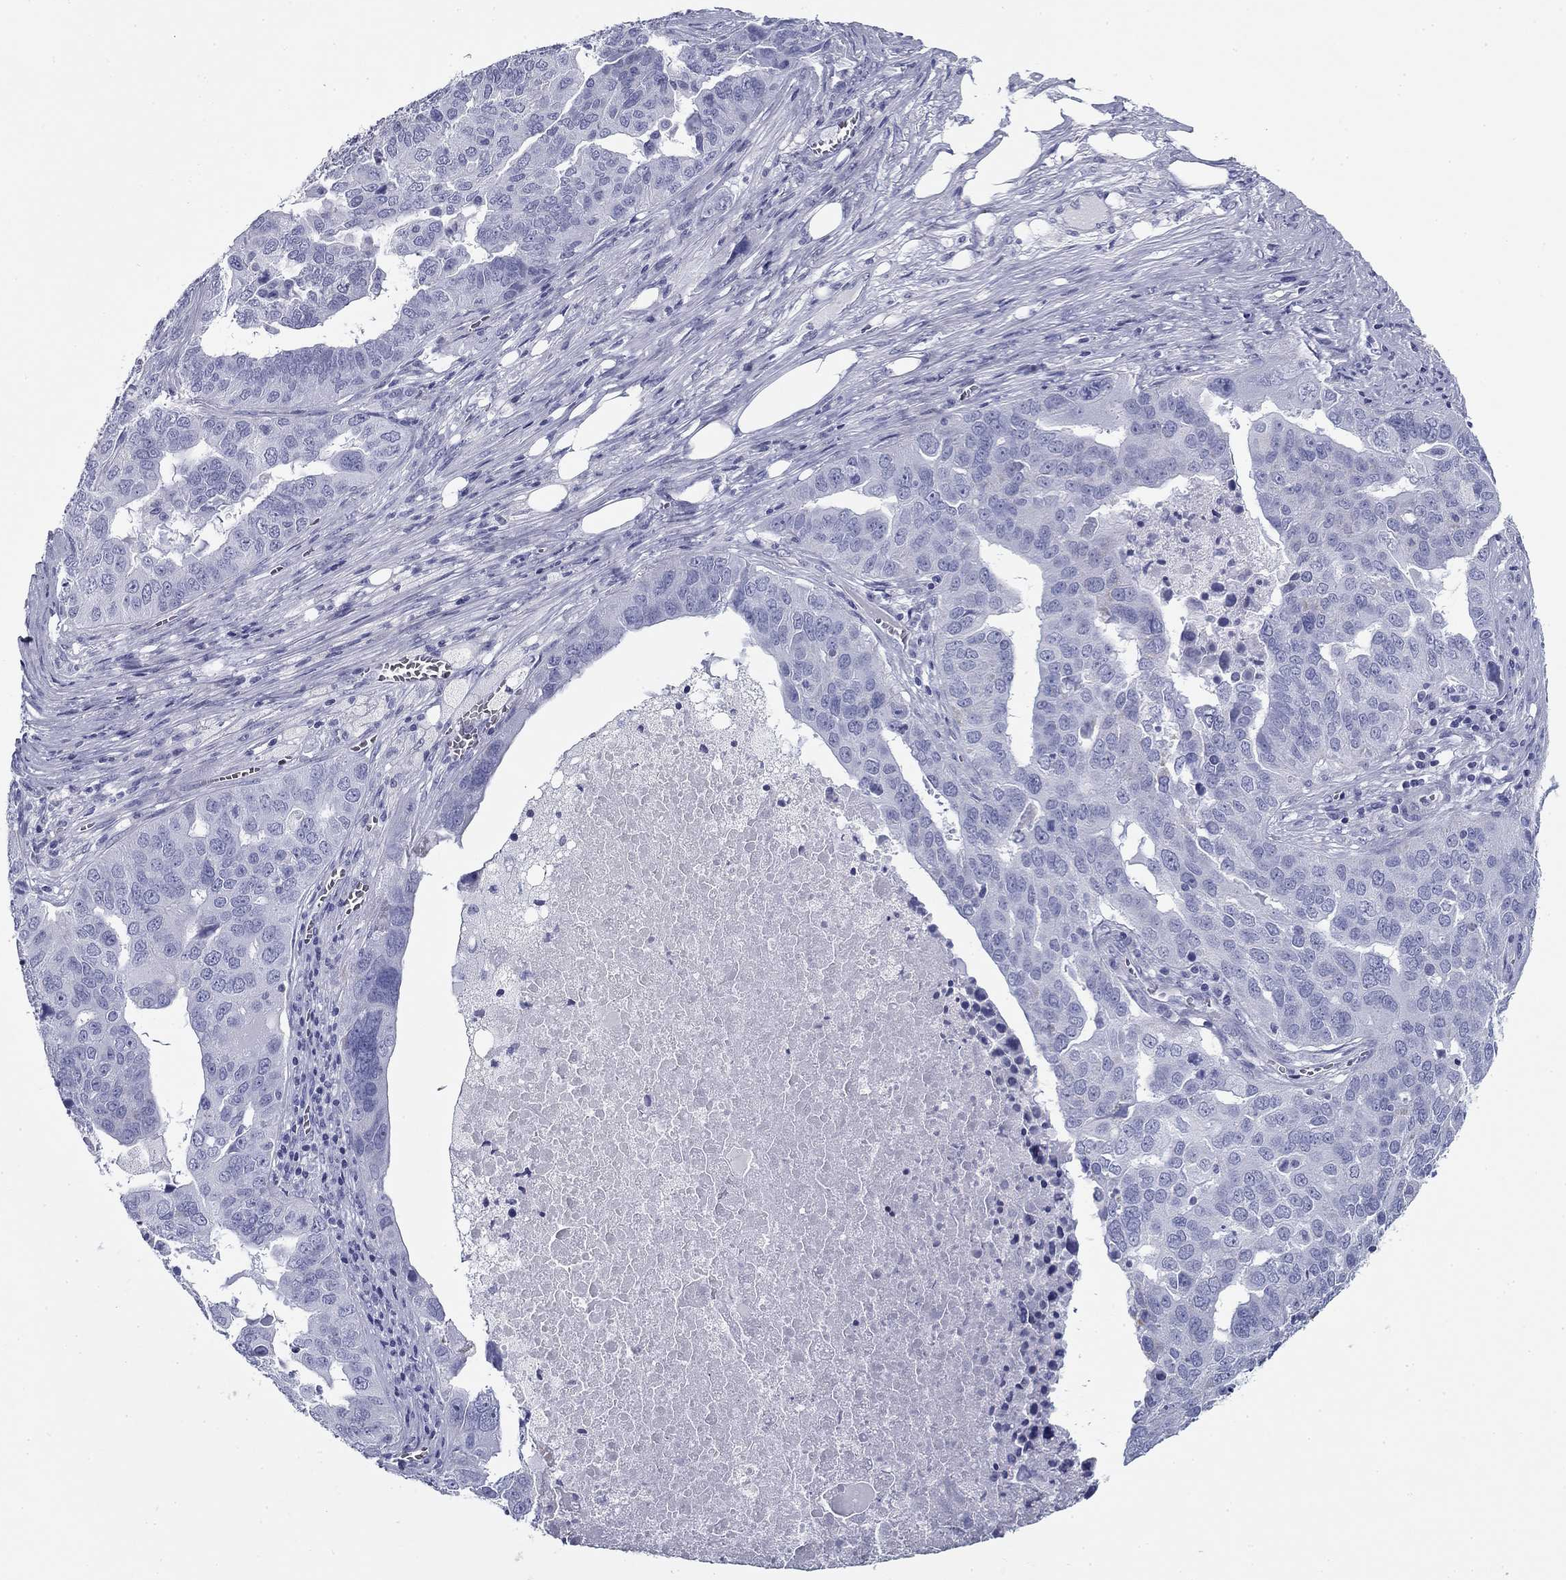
{"staining": {"intensity": "negative", "quantity": "none", "location": "none"}, "tissue": "ovarian cancer", "cell_type": "Tumor cells", "image_type": "cancer", "snomed": [{"axis": "morphology", "description": "Carcinoma, endometroid"}, {"axis": "topography", "description": "Soft tissue"}, {"axis": "topography", "description": "Ovary"}], "caption": "This is an immunohistochemistry (IHC) micrograph of human endometroid carcinoma (ovarian). There is no expression in tumor cells.", "gene": "ZP2", "patient": {"sex": "female", "age": 52}}